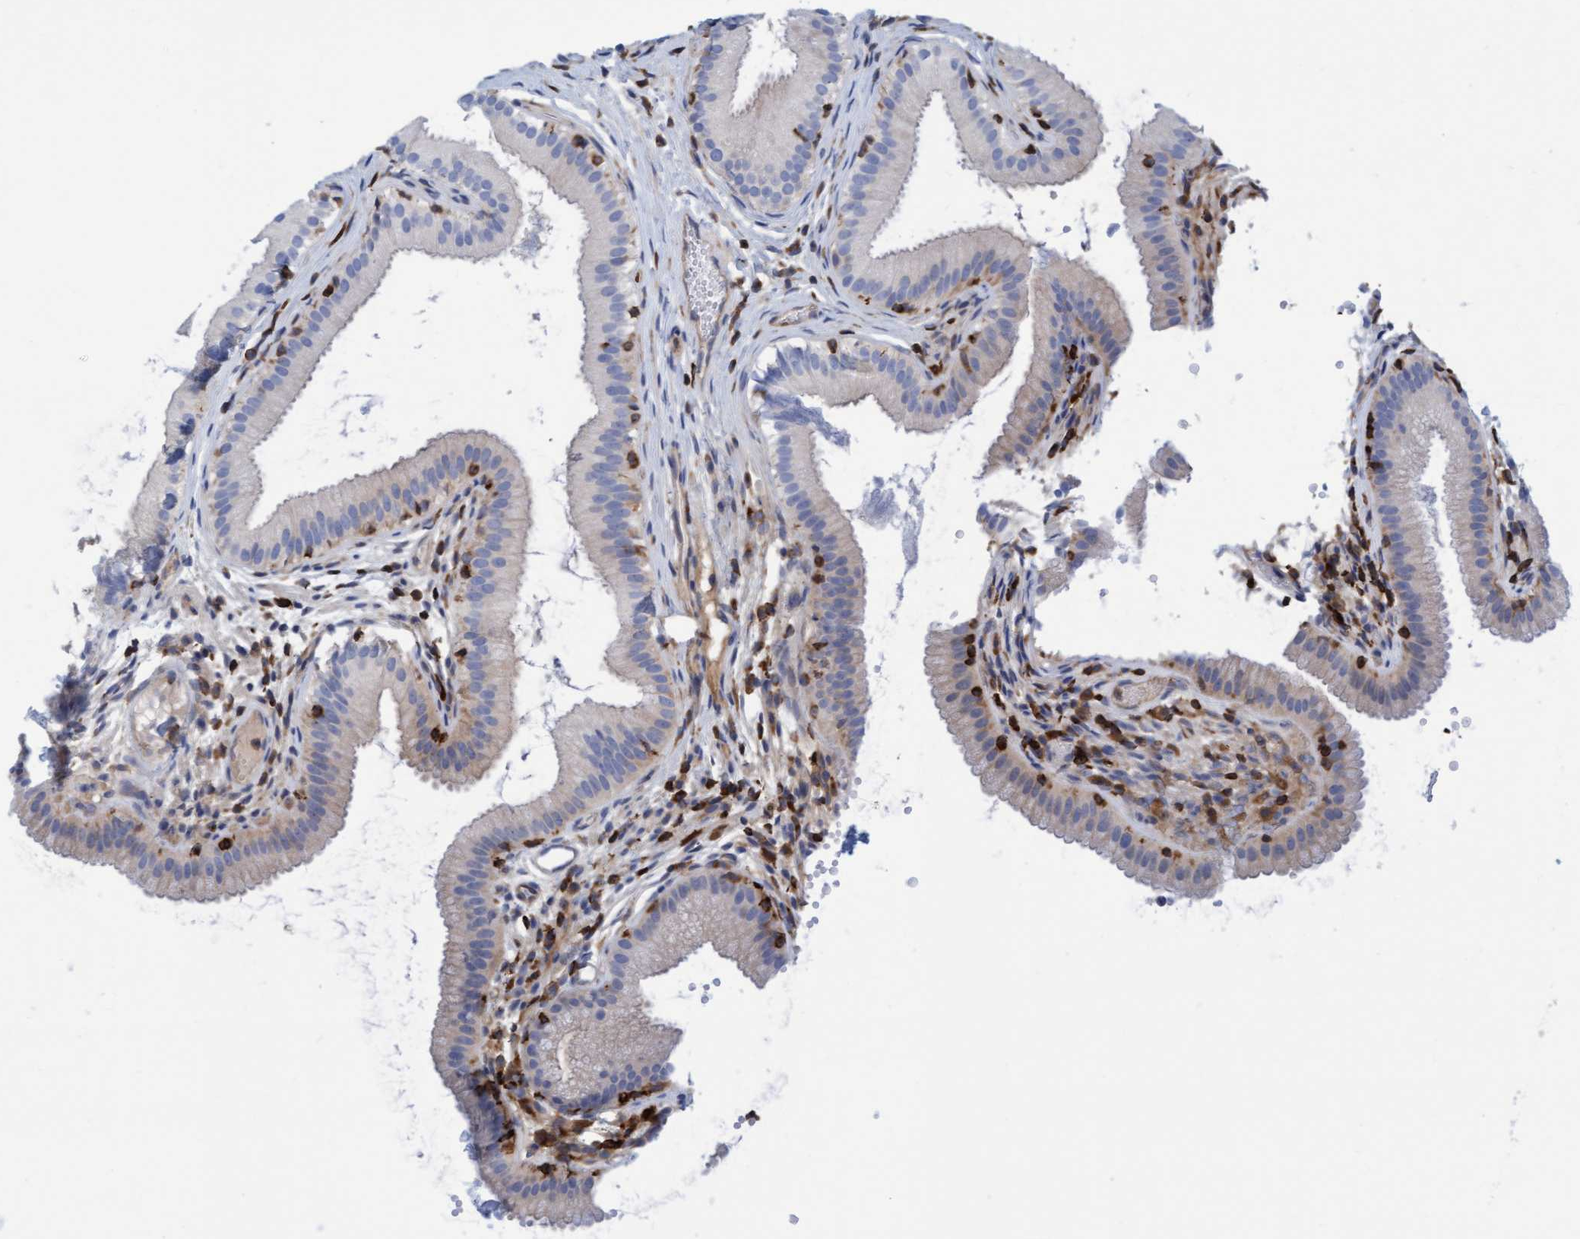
{"staining": {"intensity": "weak", "quantity": "25%-75%", "location": "cytoplasmic/membranous"}, "tissue": "gallbladder", "cell_type": "Glandular cells", "image_type": "normal", "snomed": [{"axis": "morphology", "description": "Normal tissue, NOS"}, {"axis": "topography", "description": "Gallbladder"}], "caption": "A high-resolution image shows IHC staining of benign gallbladder, which reveals weak cytoplasmic/membranous expression in about 25%-75% of glandular cells.", "gene": "FNBP1", "patient": {"sex": "female", "age": 26}}